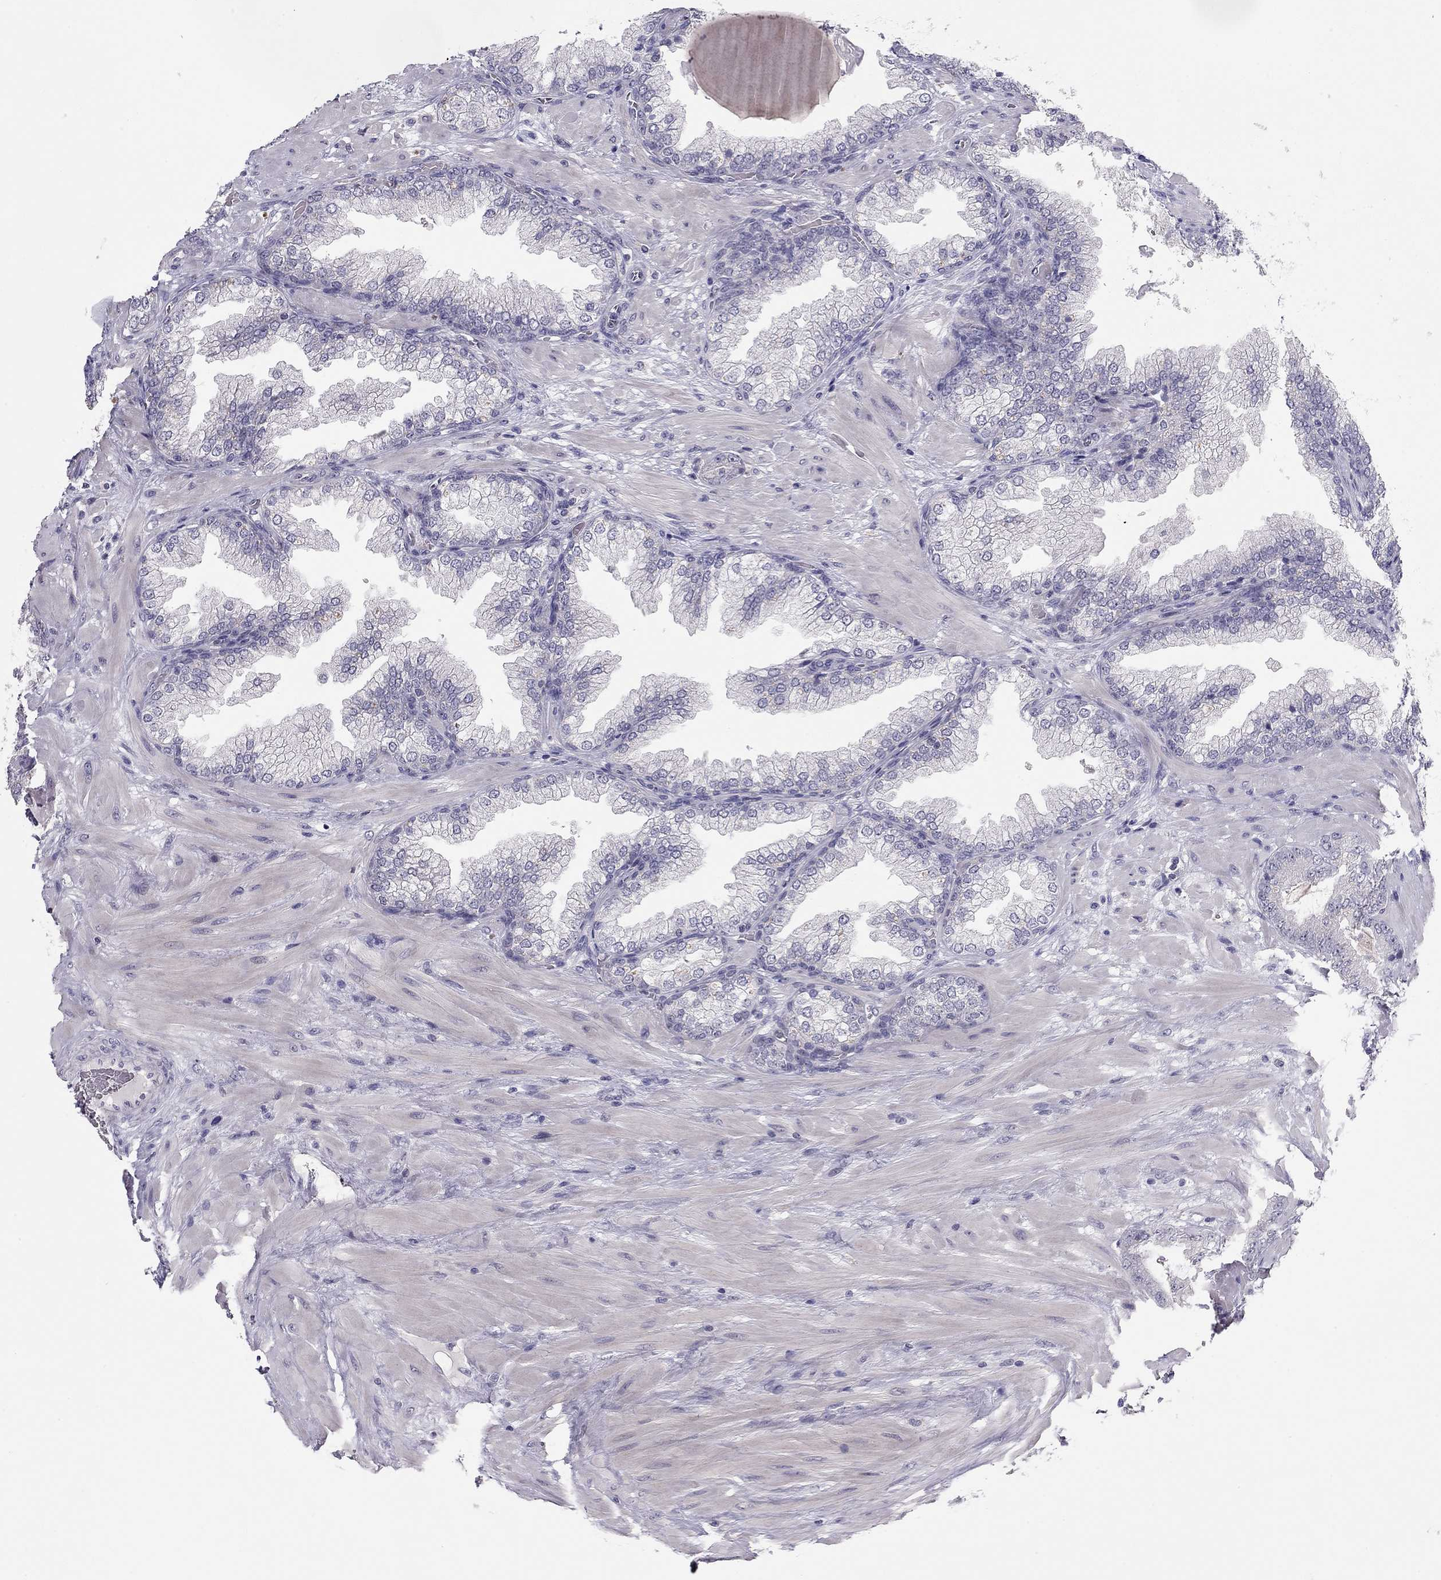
{"staining": {"intensity": "negative", "quantity": "none", "location": "none"}, "tissue": "prostate cancer", "cell_type": "Tumor cells", "image_type": "cancer", "snomed": [{"axis": "morphology", "description": "Adenocarcinoma, Low grade"}, {"axis": "topography", "description": "Prostate"}], "caption": "Protein analysis of prostate cancer shows no significant expression in tumor cells.", "gene": "ADORA2A", "patient": {"sex": "male", "age": 57}}